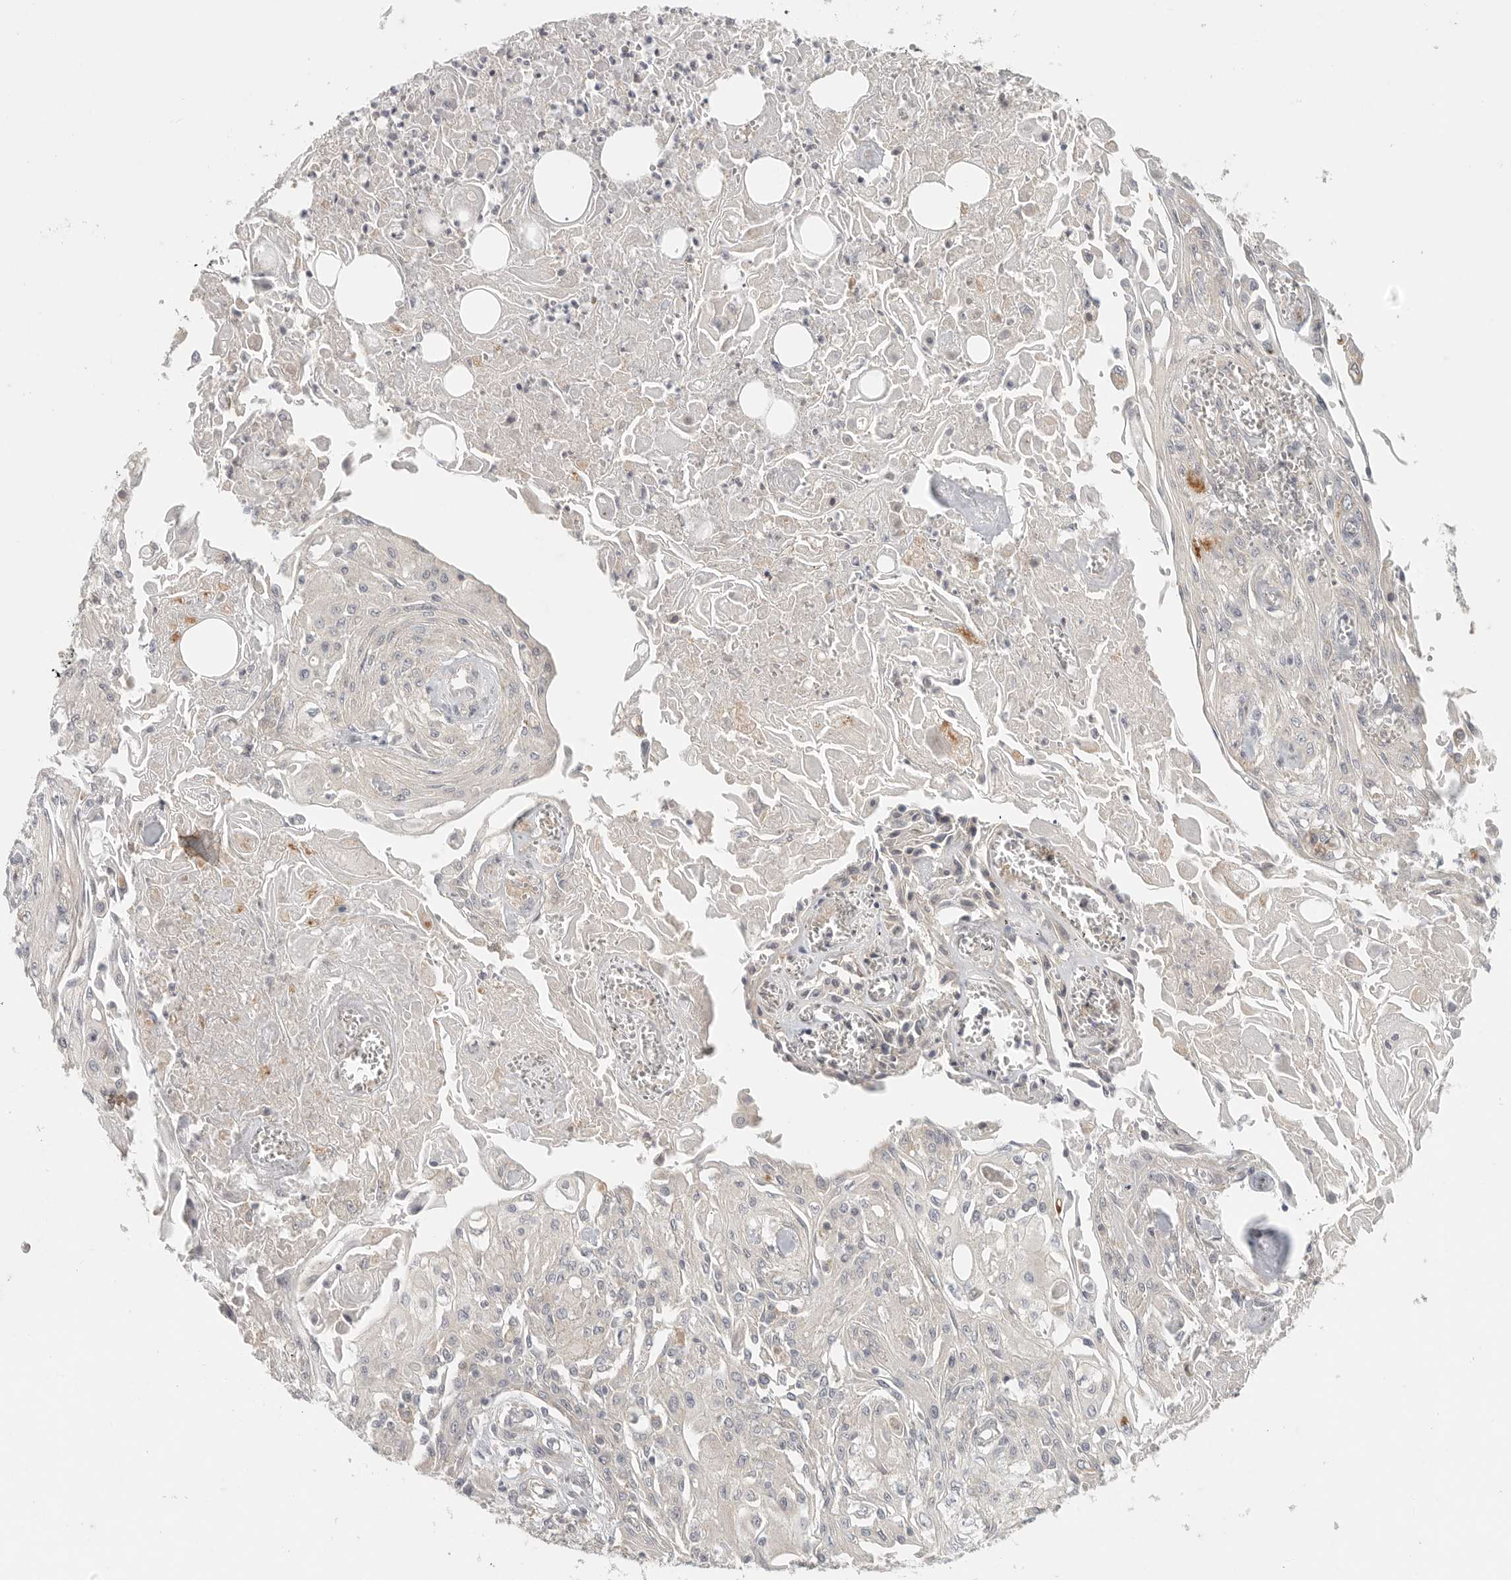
{"staining": {"intensity": "negative", "quantity": "none", "location": "none"}, "tissue": "skin cancer", "cell_type": "Tumor cells", "image_type": "cancer", "snomed": [{"axis": "morphology", "description": "Squamous cell carcinoma, NOS"}, {"axis": "morphology", "description": "Squamous cell carcinoma, metastatic, NOS"}, {"axis": "topography", "description": "Skin"}, {"axis": "topography", "description": "Lymph node"}], "caption": "The photomicrograph reveals no staining of tumor cells in skin metastatic squamous cell carcinoma.", "gene": "SLC25A36", "patient": {"sex": "male", "age": 75}}